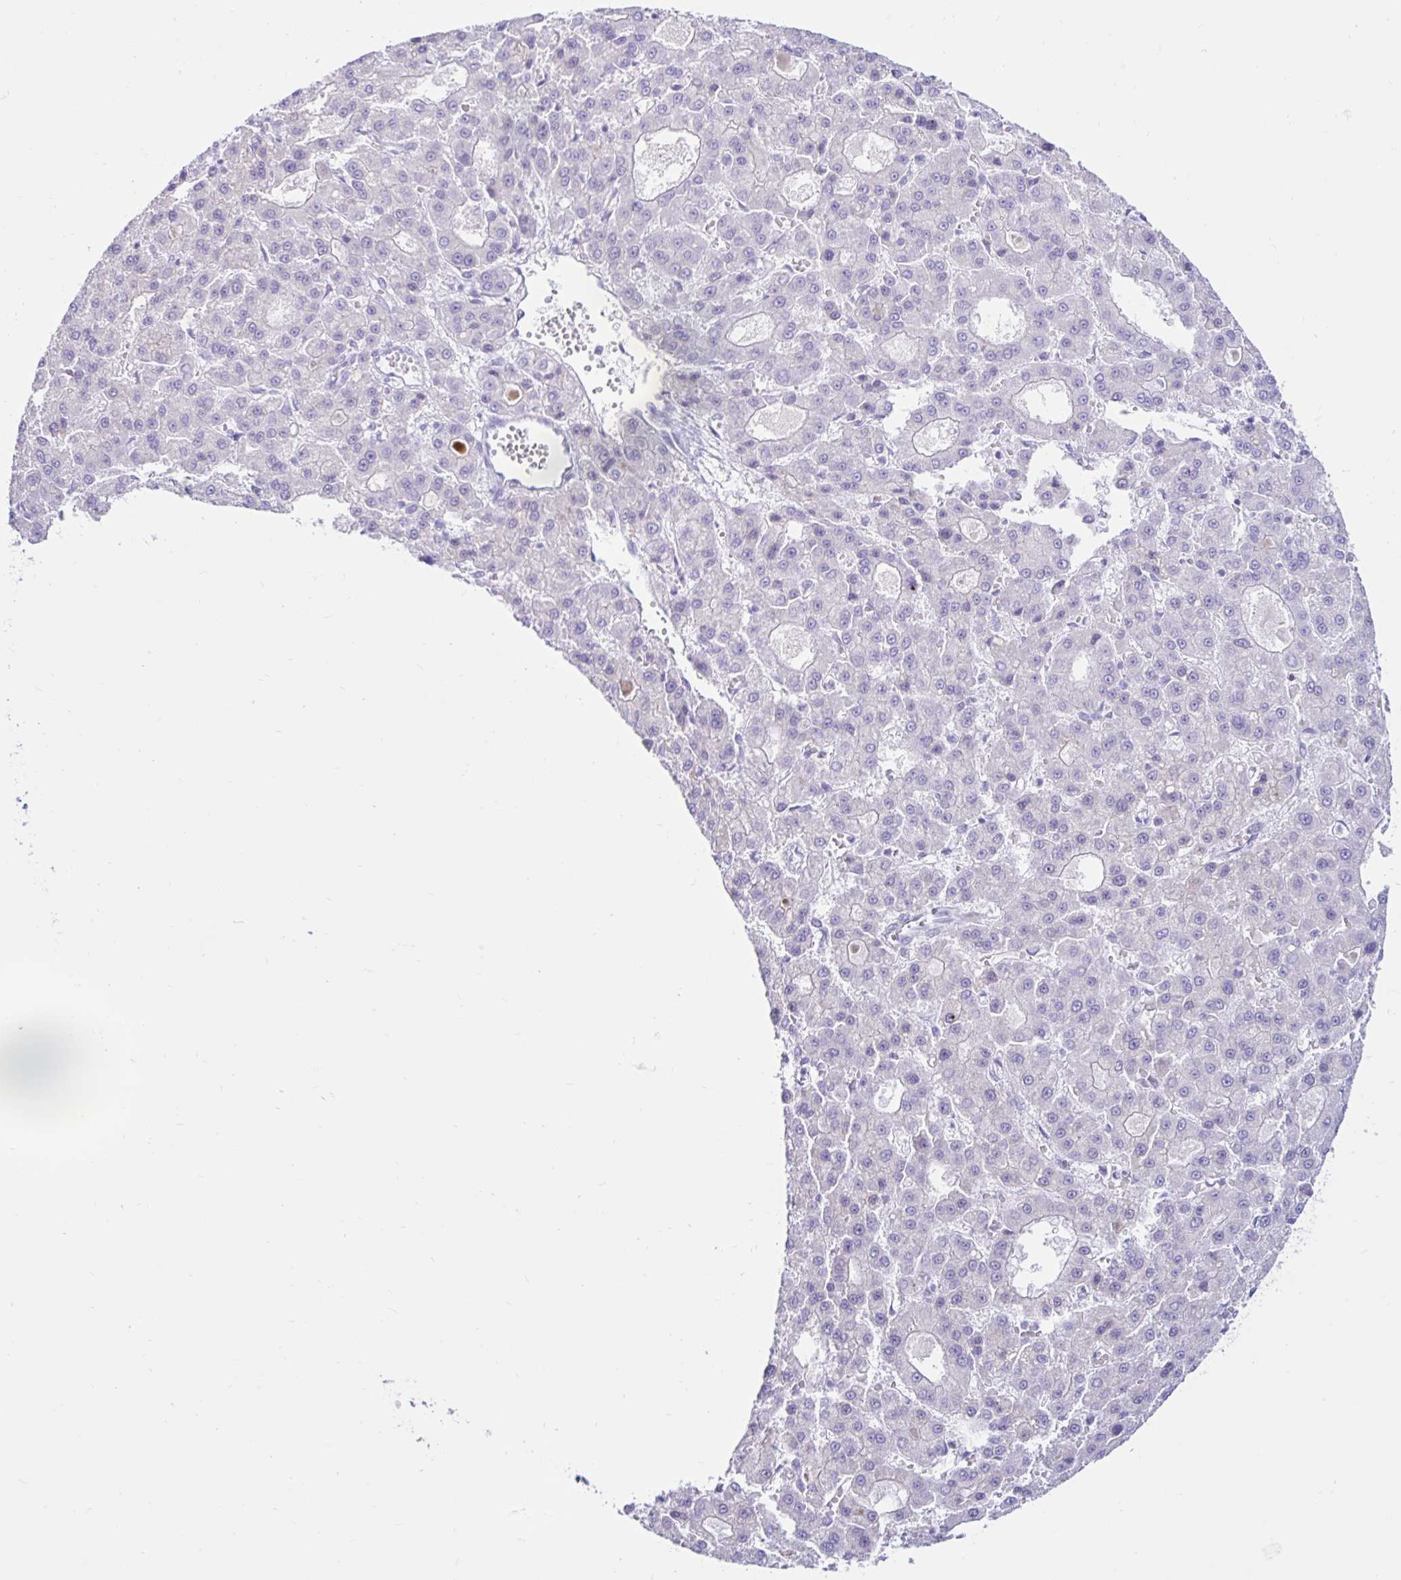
{"staining": {"intensity": "negative", "quantity": "none", "location": "none"}, "tissue": "liver cancer", "cell_type": "Tumor cells", "image_type": "cancer", "snomed": [{"axis": "morphology", "description": "Carcinoma, Hepatocellular, NOS"}, {"axis": "topography", "description": "Liver"}], "caption": "DAB (3,3'-diaminobenzidine) immunohistochemical staining of liver hepatocellular carcinoma demonstrates no significant staining in tumor cells. The staining was performed using DAB (3,3'-diaminobenzidine) to visualize the protein expression in brown, while the nuclei were stained in blue with hematoxylin (Magnification: 20x).", "gene": "BEST1", "patient": {"sex": "male", "age": 70}}